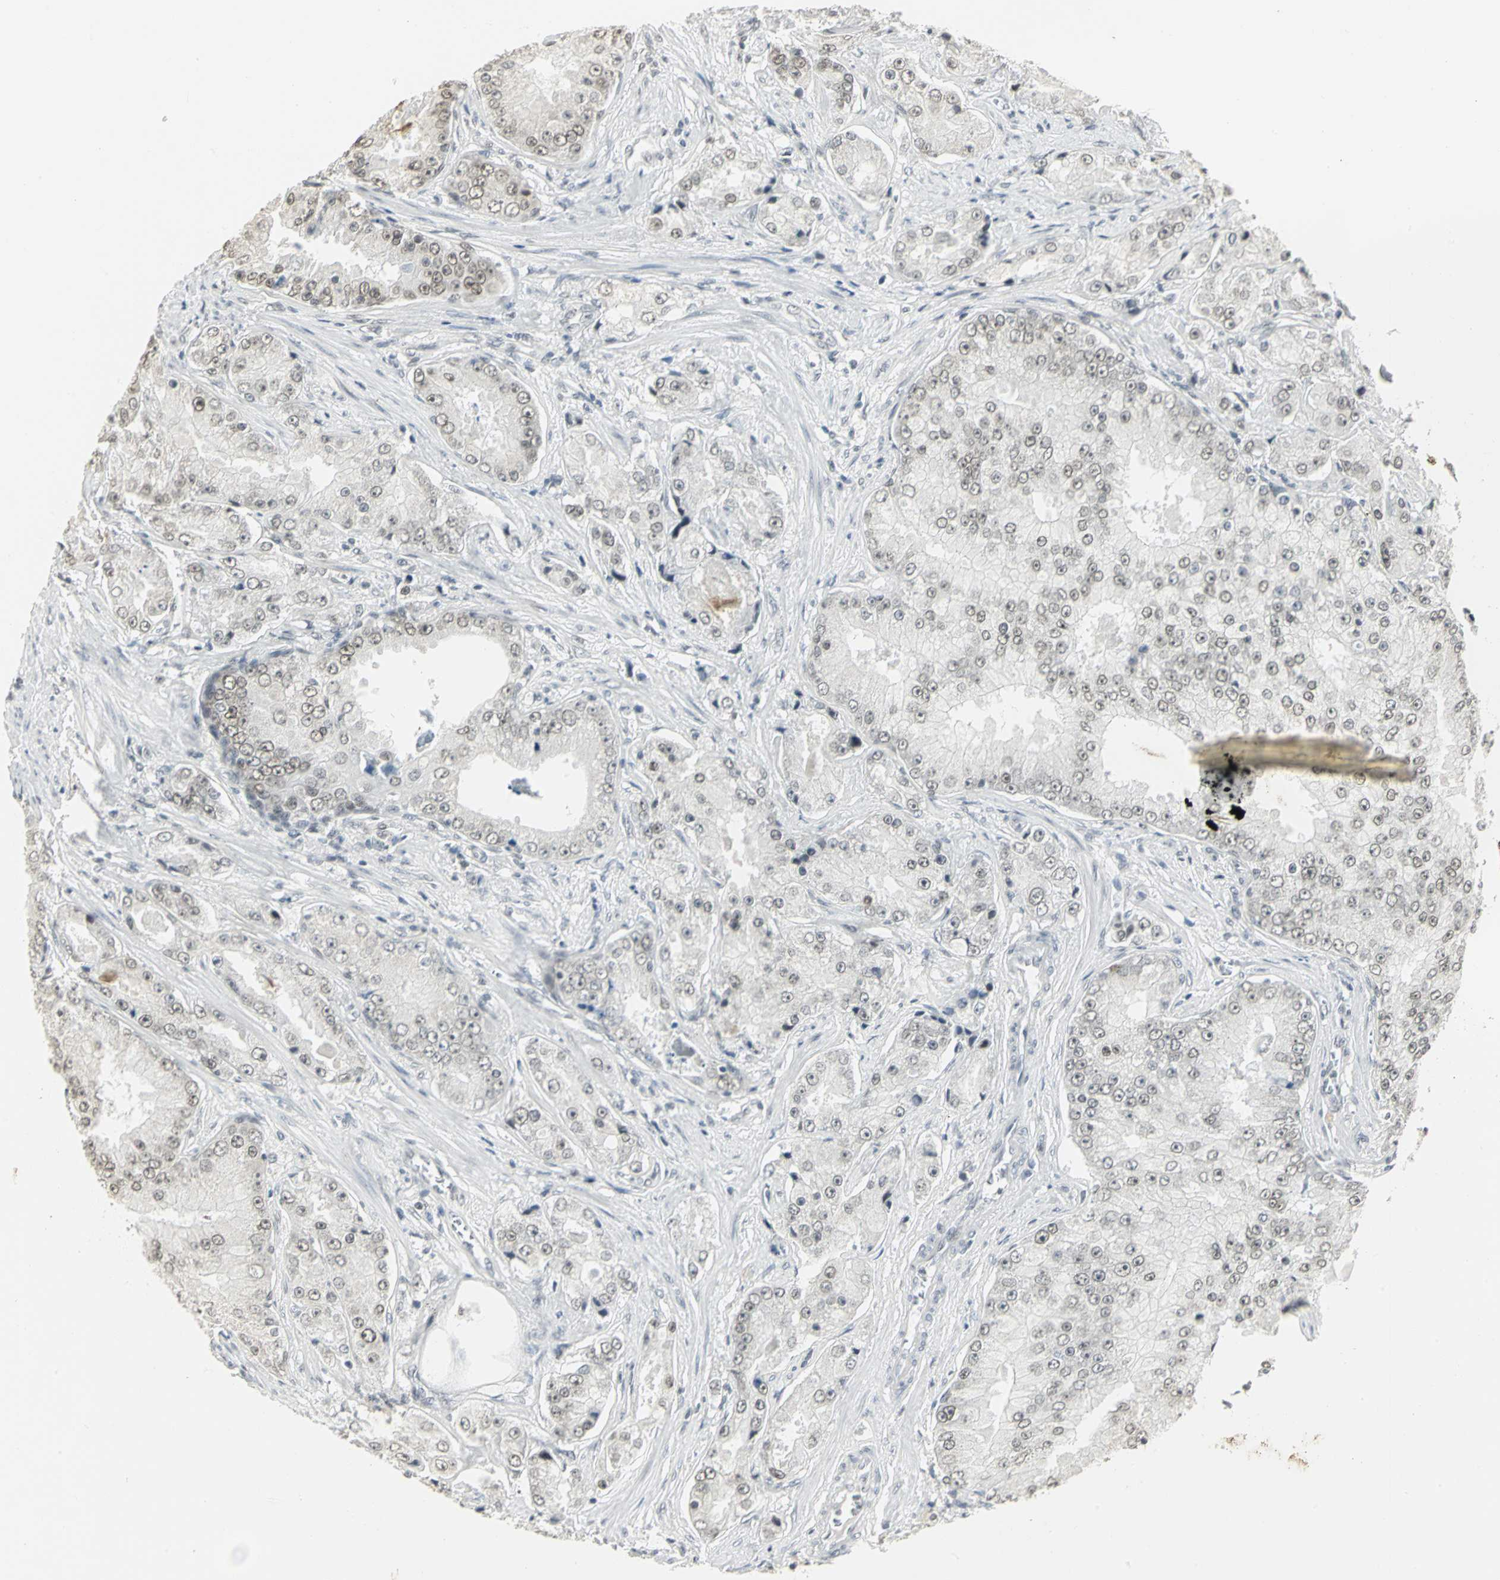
{"staining": {"intensity": "weak", "quantity": "25%-75%", "location": "nuclear"}, "tissue": "prostate cancer", "cell_type": "Tumor cells", "image_type": "cancer", "snomed": [{"axis": "morphology", "description": "Adenocarcinoma, High grade"}, {"axis": "topography", "description": "Prostate"}], "caption": "Brown immunohistochemical staining in human prostate cancer (high-grade adenocarcinoma) demonstrates weak nuclear staining in approximately 25%-75% of tumor cells. (DAB IHC, brown staining for protein, blue staining for nuclei).", "gene": "CBX3", "patient": {"sex": "male", "age": 73}}